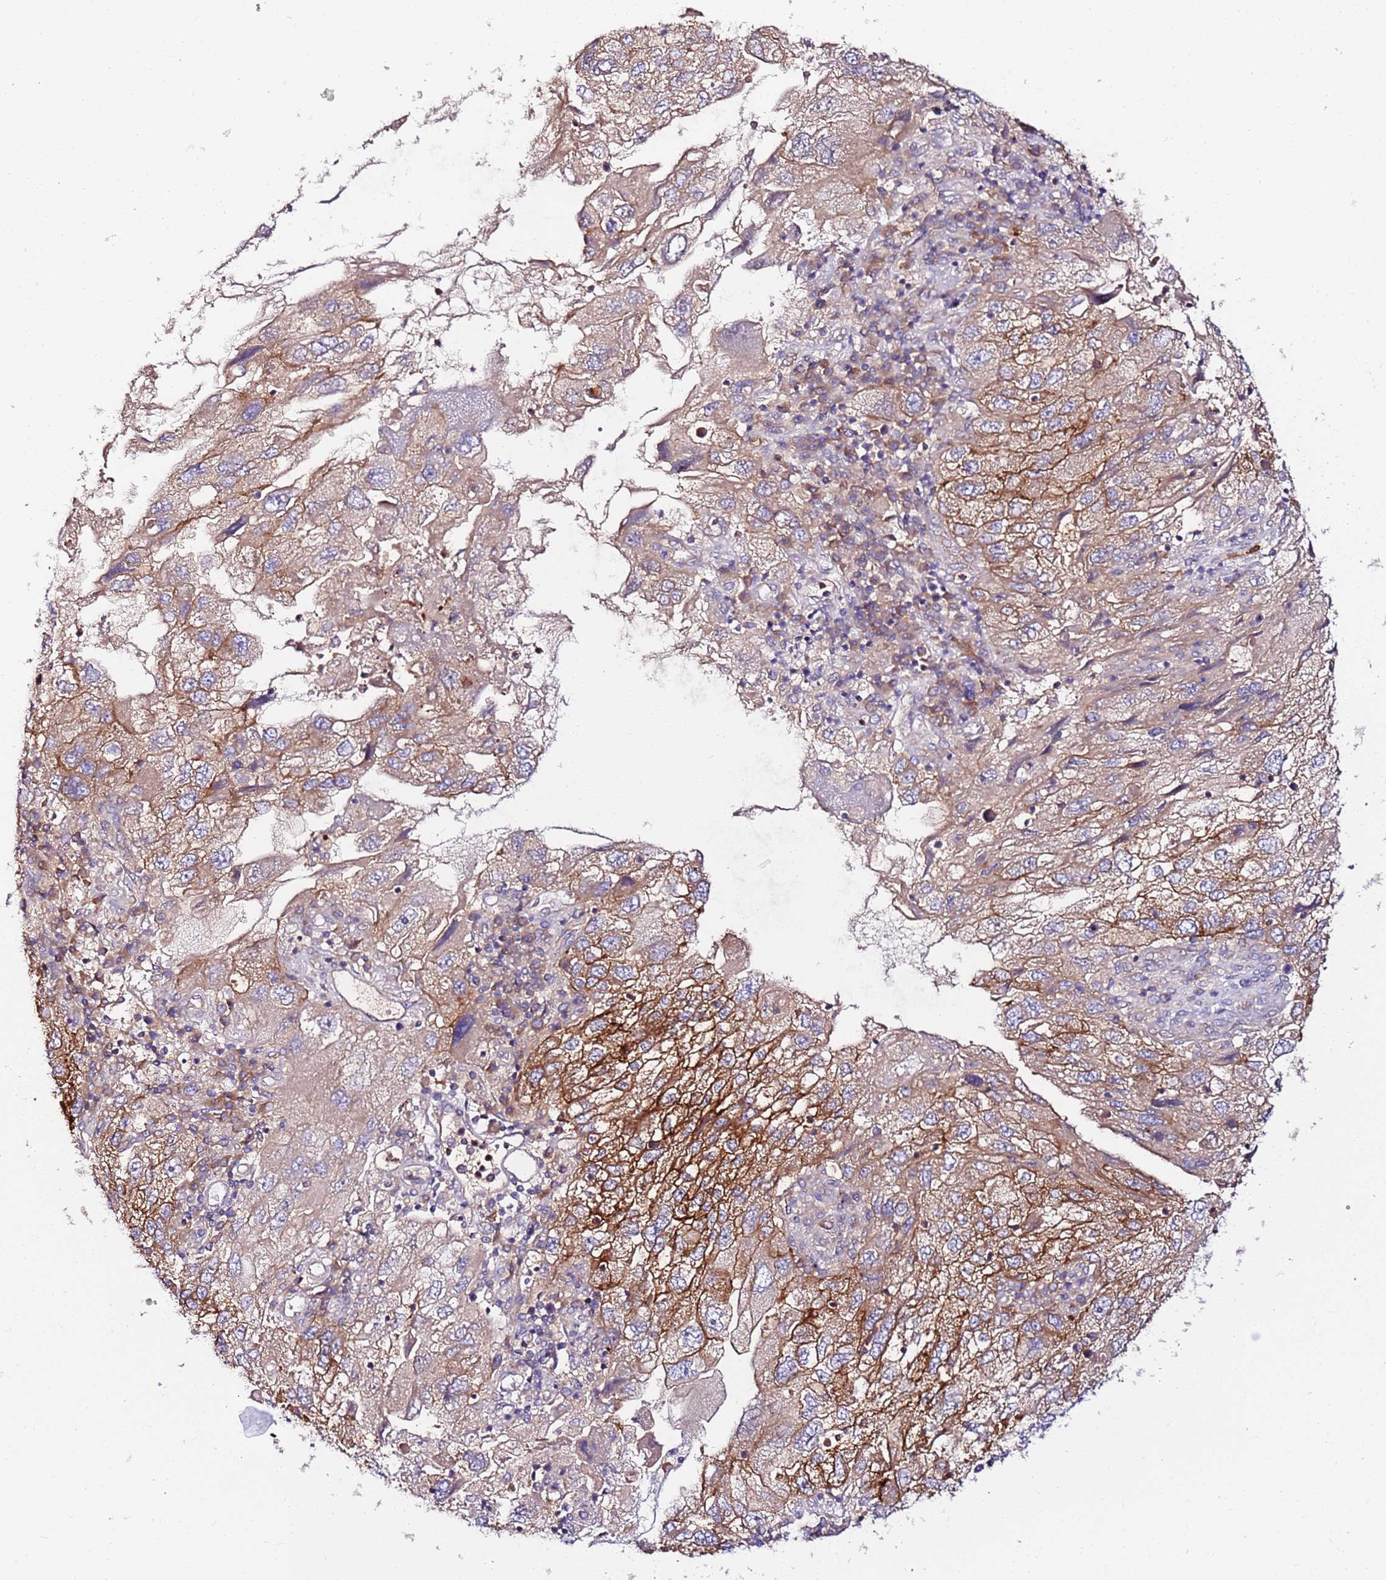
{"staining": {"intensity": "moderate", "quantity": ">75%", "location": "cytoplasmic/membranous"}, "tissue": "endometrial cancer", "cell_type": "Tumor cells", "image_type": "cancer", "snomed": [{"axis": "morphology", "description": "Adenocarcinoma, NOS"}, {"axis": "topography", "description": "Endometrium"}], "caption": "Endometrial cancer stained for a protein (brown) exhibits moderate cytoplasmic/membranous positive positivity in approximately >75% of tumor cells.", "gene": "FLVCR1", "patient": {"sex": "female", "age": 49}}